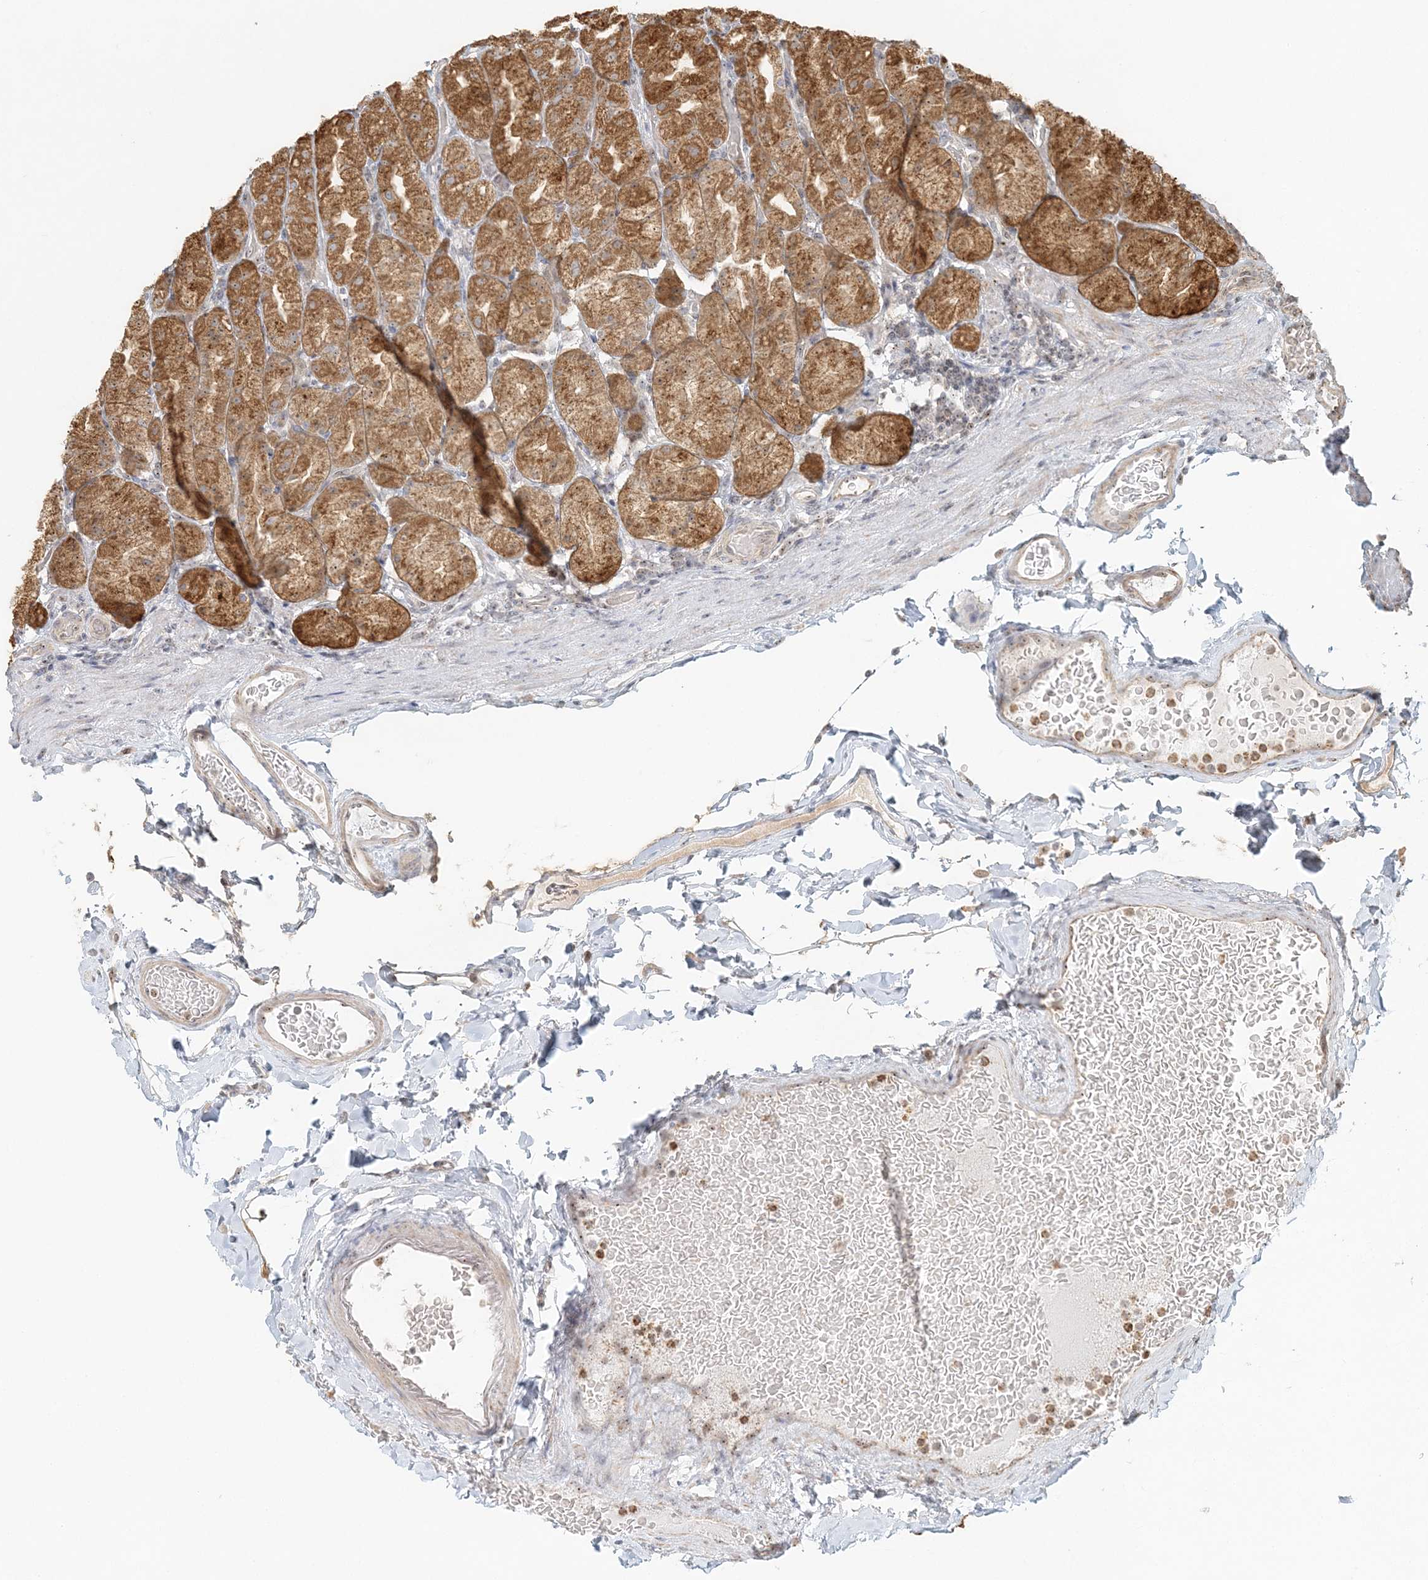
{"staining": {"intensity": "moderate", "quantity": "25%-75%", "location": "cytoplasmic/membranous,nuclear"}, "tissue": "stomach", "cell_type": "Glandular cells", "image_type": "normal", "snomed": [{"axis": "morphology", "description": "Normal tissue, NOS"}, {"axis": "topography", "description": "Stomach, upper"}], "caption": "Protein analysis of unremarkable stomach displays moderate cytoplasmic/membranous,nuclear positivity in about 25%-75% of glandular cells.", "gene": "UBE2F", "patient": {"sex": "male", "age": 68}}